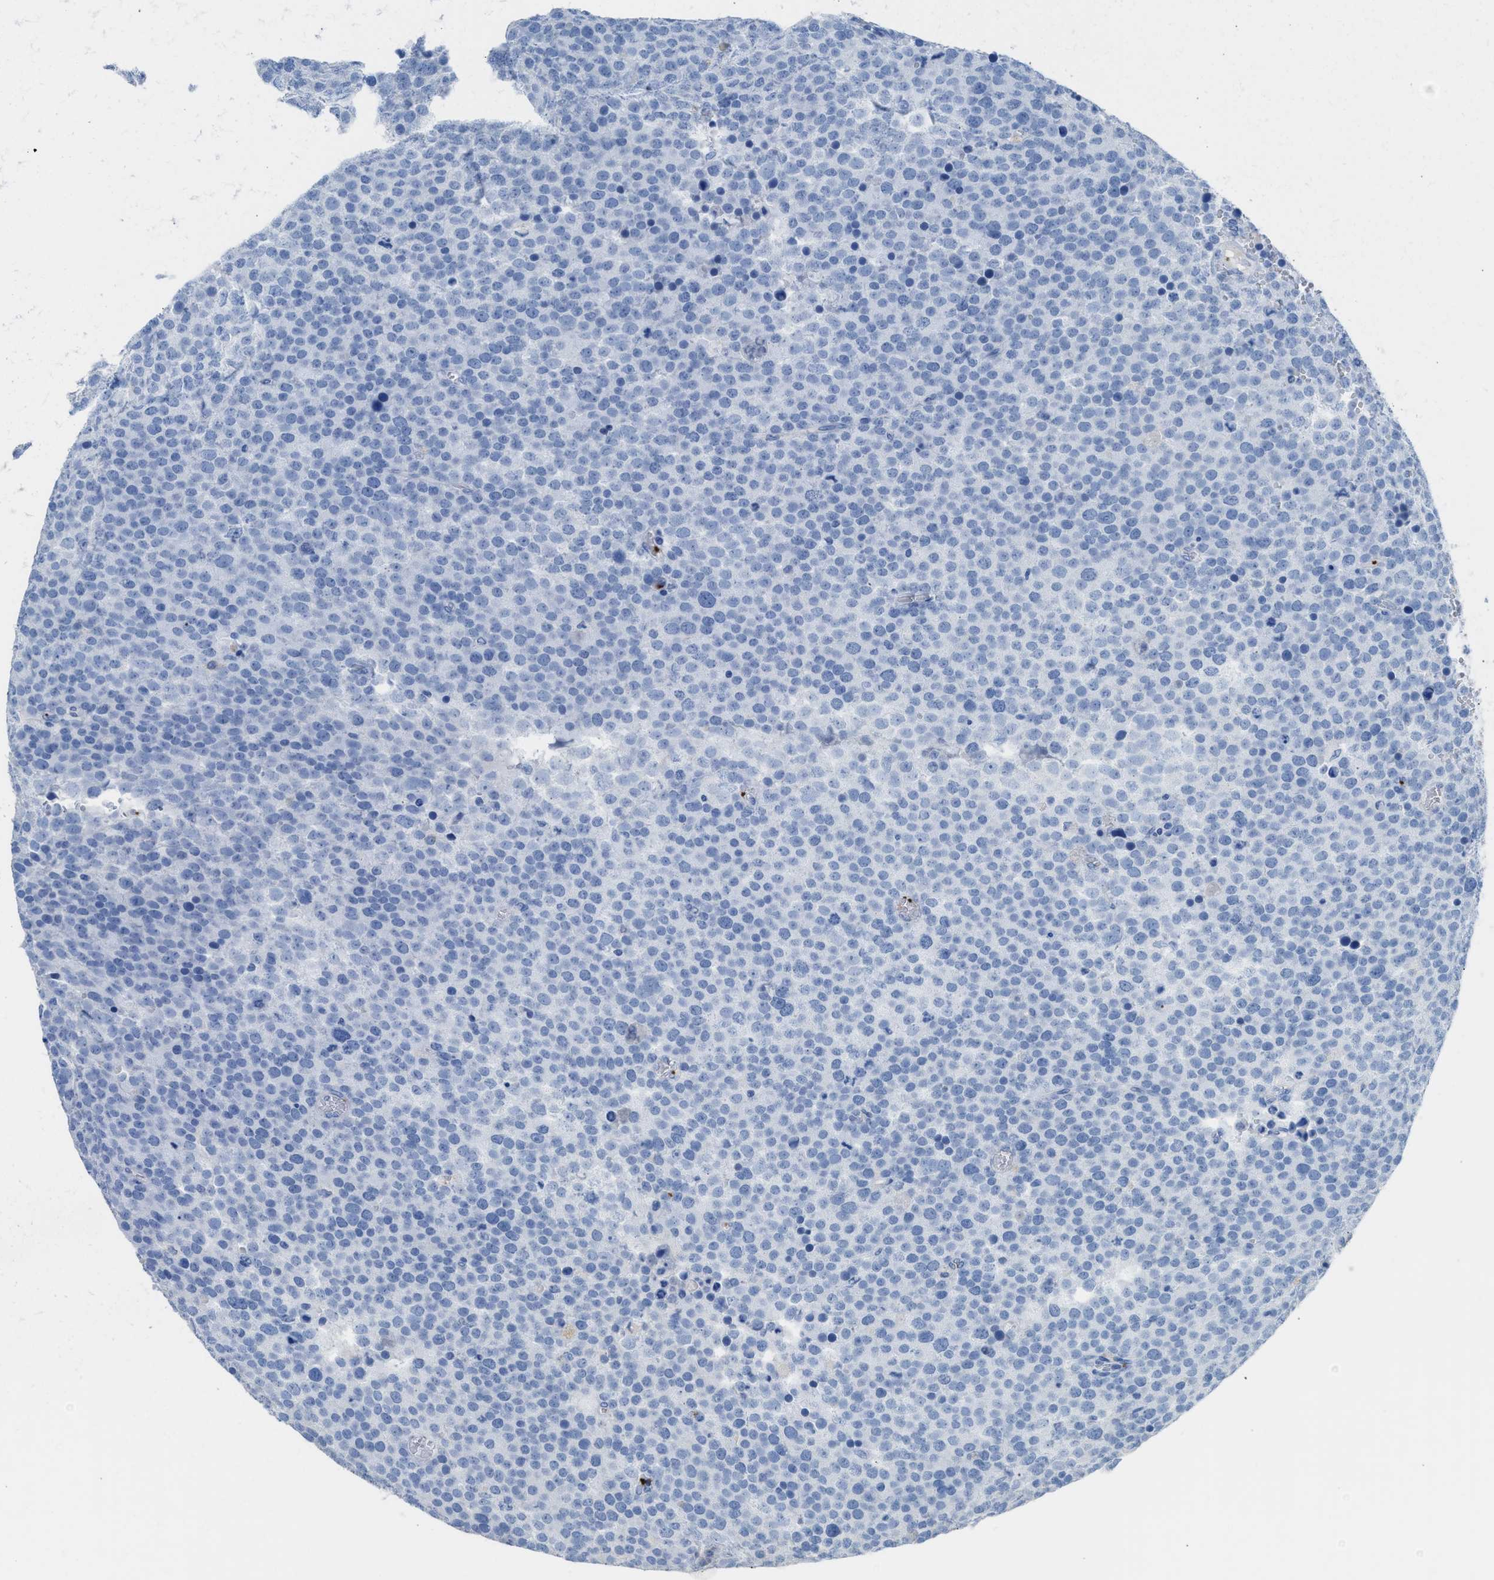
{"staining": {"intensity": "negative", "quantity": "none", "location": "none"}, "tissue": "testis cancer", "cell_type": "Tumor cells", "image_type": "cancer", "snomed": [{"axis": "morphology", "description": "Normal tissue, NOS"}, {"axis": "morphology", "description": "Seminoma, NOS"}, {"axis": "topography", "description": "Testis"}], "caption": "Immunohistochemistry photomicrograph of human testis cancer (seminoma) stained for a protein (brown), which exhibits no positivity in tumor cells. (DAB (3,3'-diaminobenzidine) IHC with hematoxylin counter stain).", "gene": "FAIM2", "patient": {"sex": "male", "age": 71}}